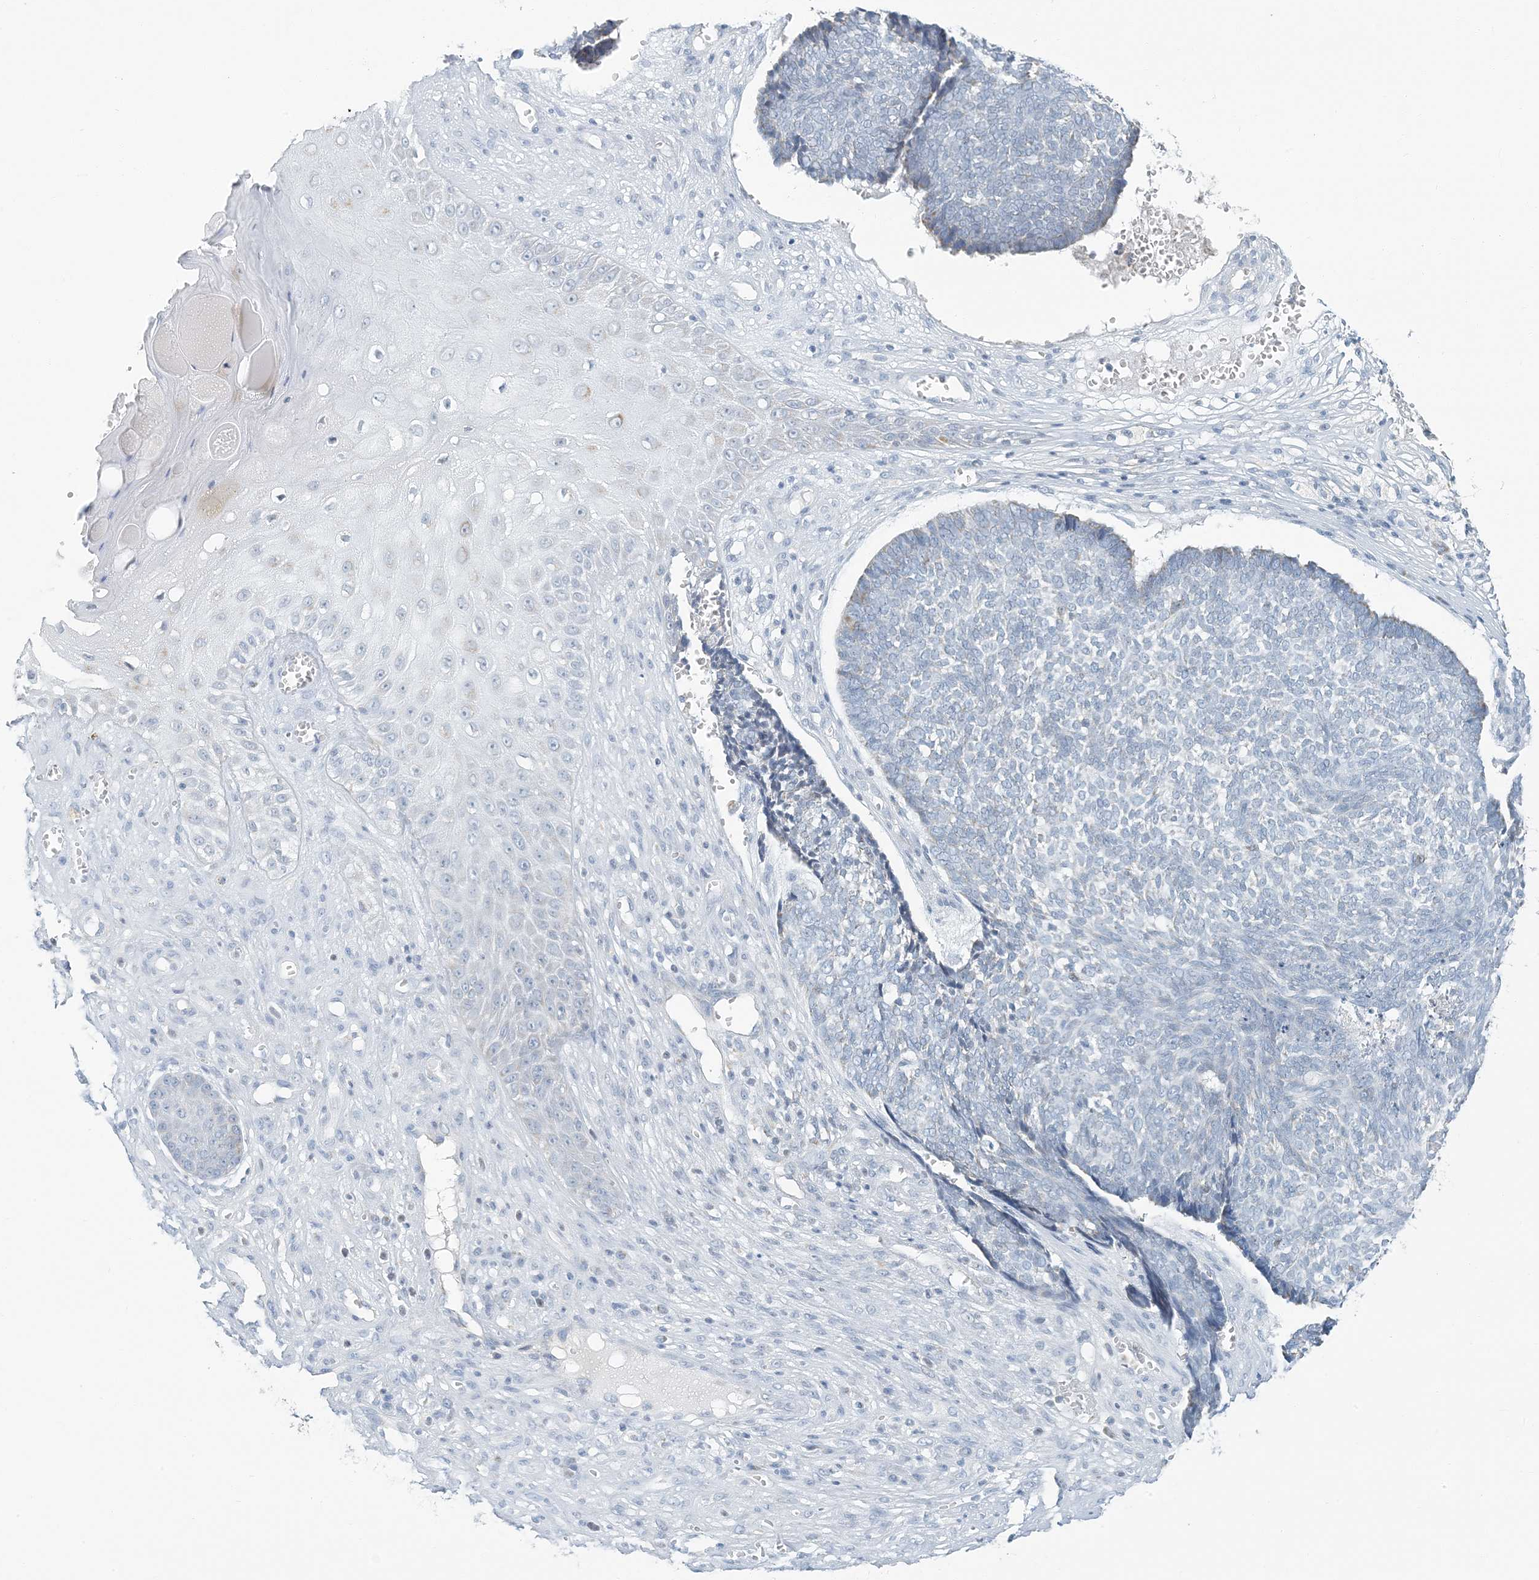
{"staining": {"intensity": "negative", "quantity": "none", "location": "none"}, "tissue": "skin cancer", "cell_type": "Tumor cells", "image_type": "cancer", "snomed": [{"axis": "morphology", "description": "Basal cell carcinoma"}, {"axis": "topography", "description": "Skin"}], "caption": "Photomicrograph shows no significant protein staining in tumor cells of basal cell carcinoma (skin).", "gene": "BDH1", "patient": {"sex": "male", "age": 84}}